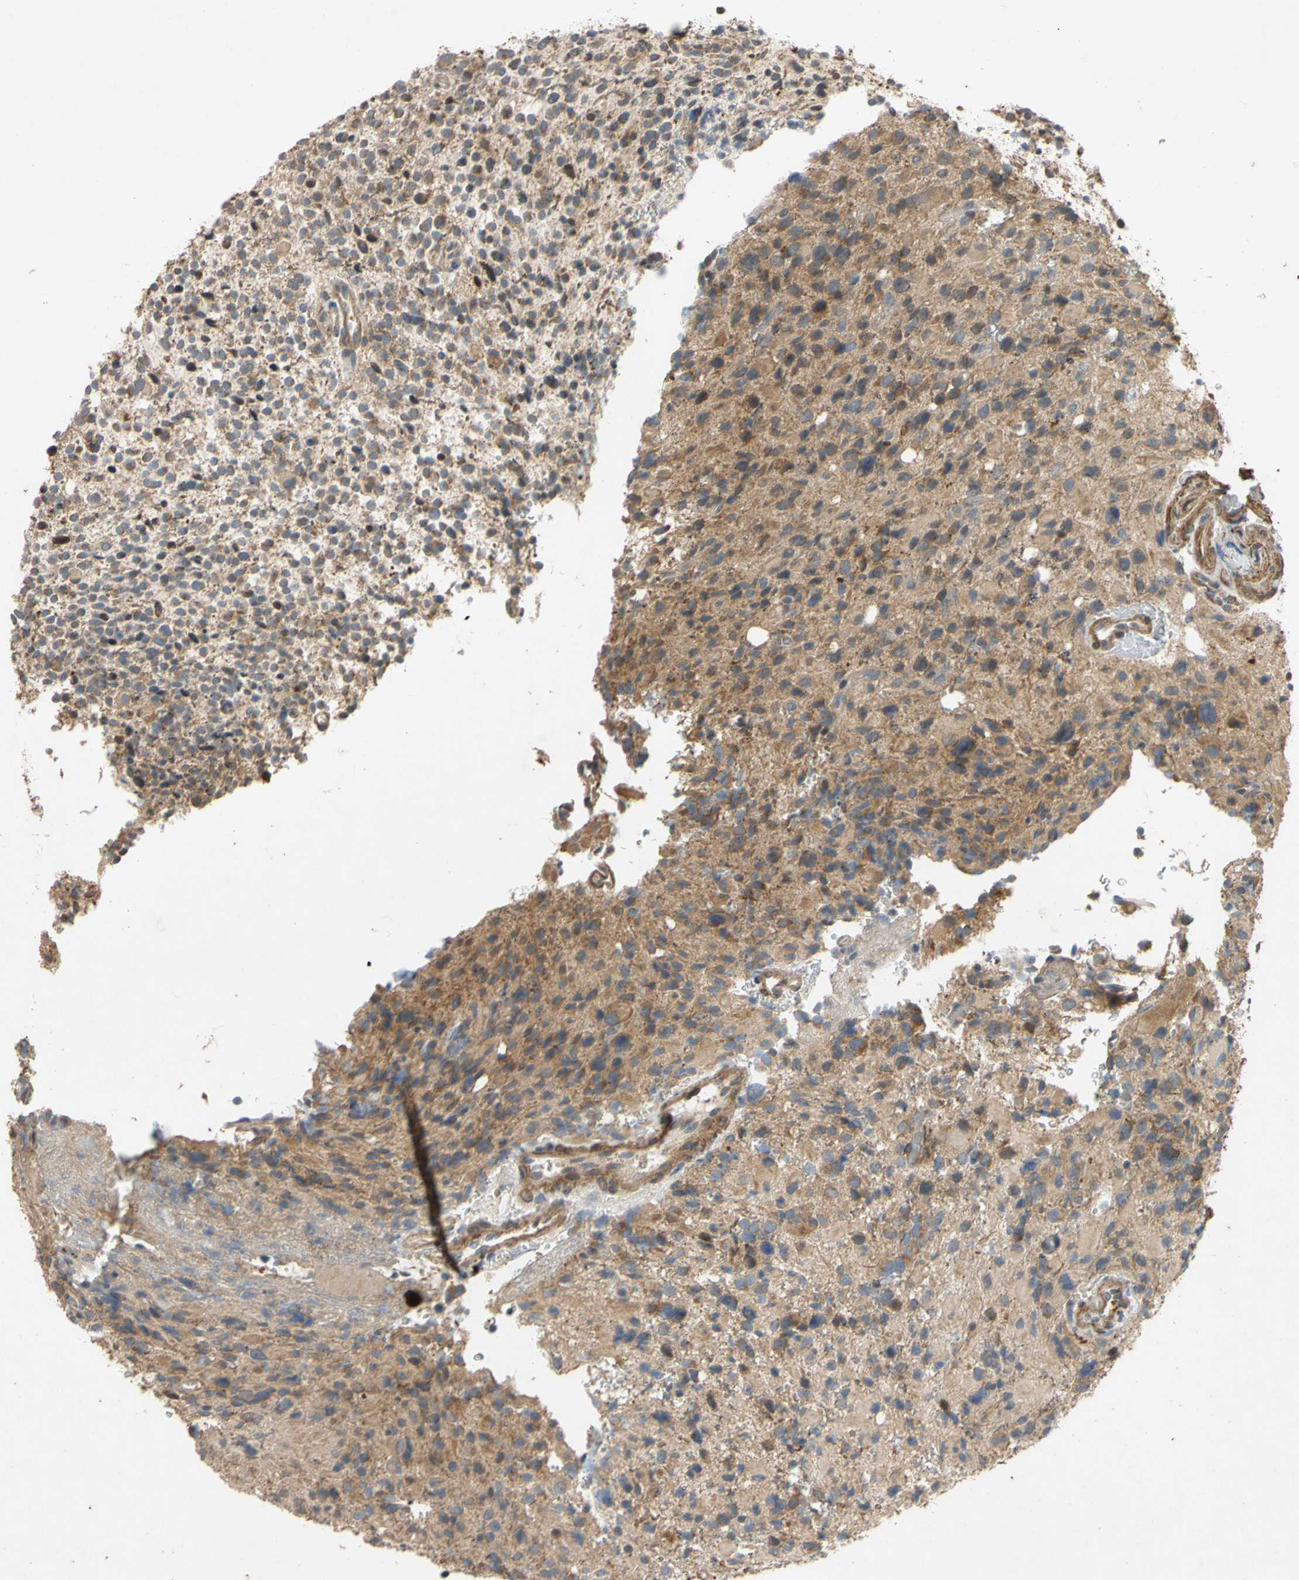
{"staining": {"intensity": "moderate", "quantity": "25%-75%", "location": "cytoplasmic/membranous"}, "tissue": "glioma", "cell_type": "Tumor cells", "image_type": "cancer", "snomed": [{"axis": "morphology", "description": "Glioma, malignant, High grade"}, {"axis": "topography", "description": "Brain"}], "caption": "Immunohistochemistry (IHC) (DAB) staining of high-grade glioma (malignant) shows moderate cytoplasmic/membranous protein staining in about 25%-75% of tumor cells.", "gene": "PARD6A", "patient": {"sex": "male", "age": 48}}